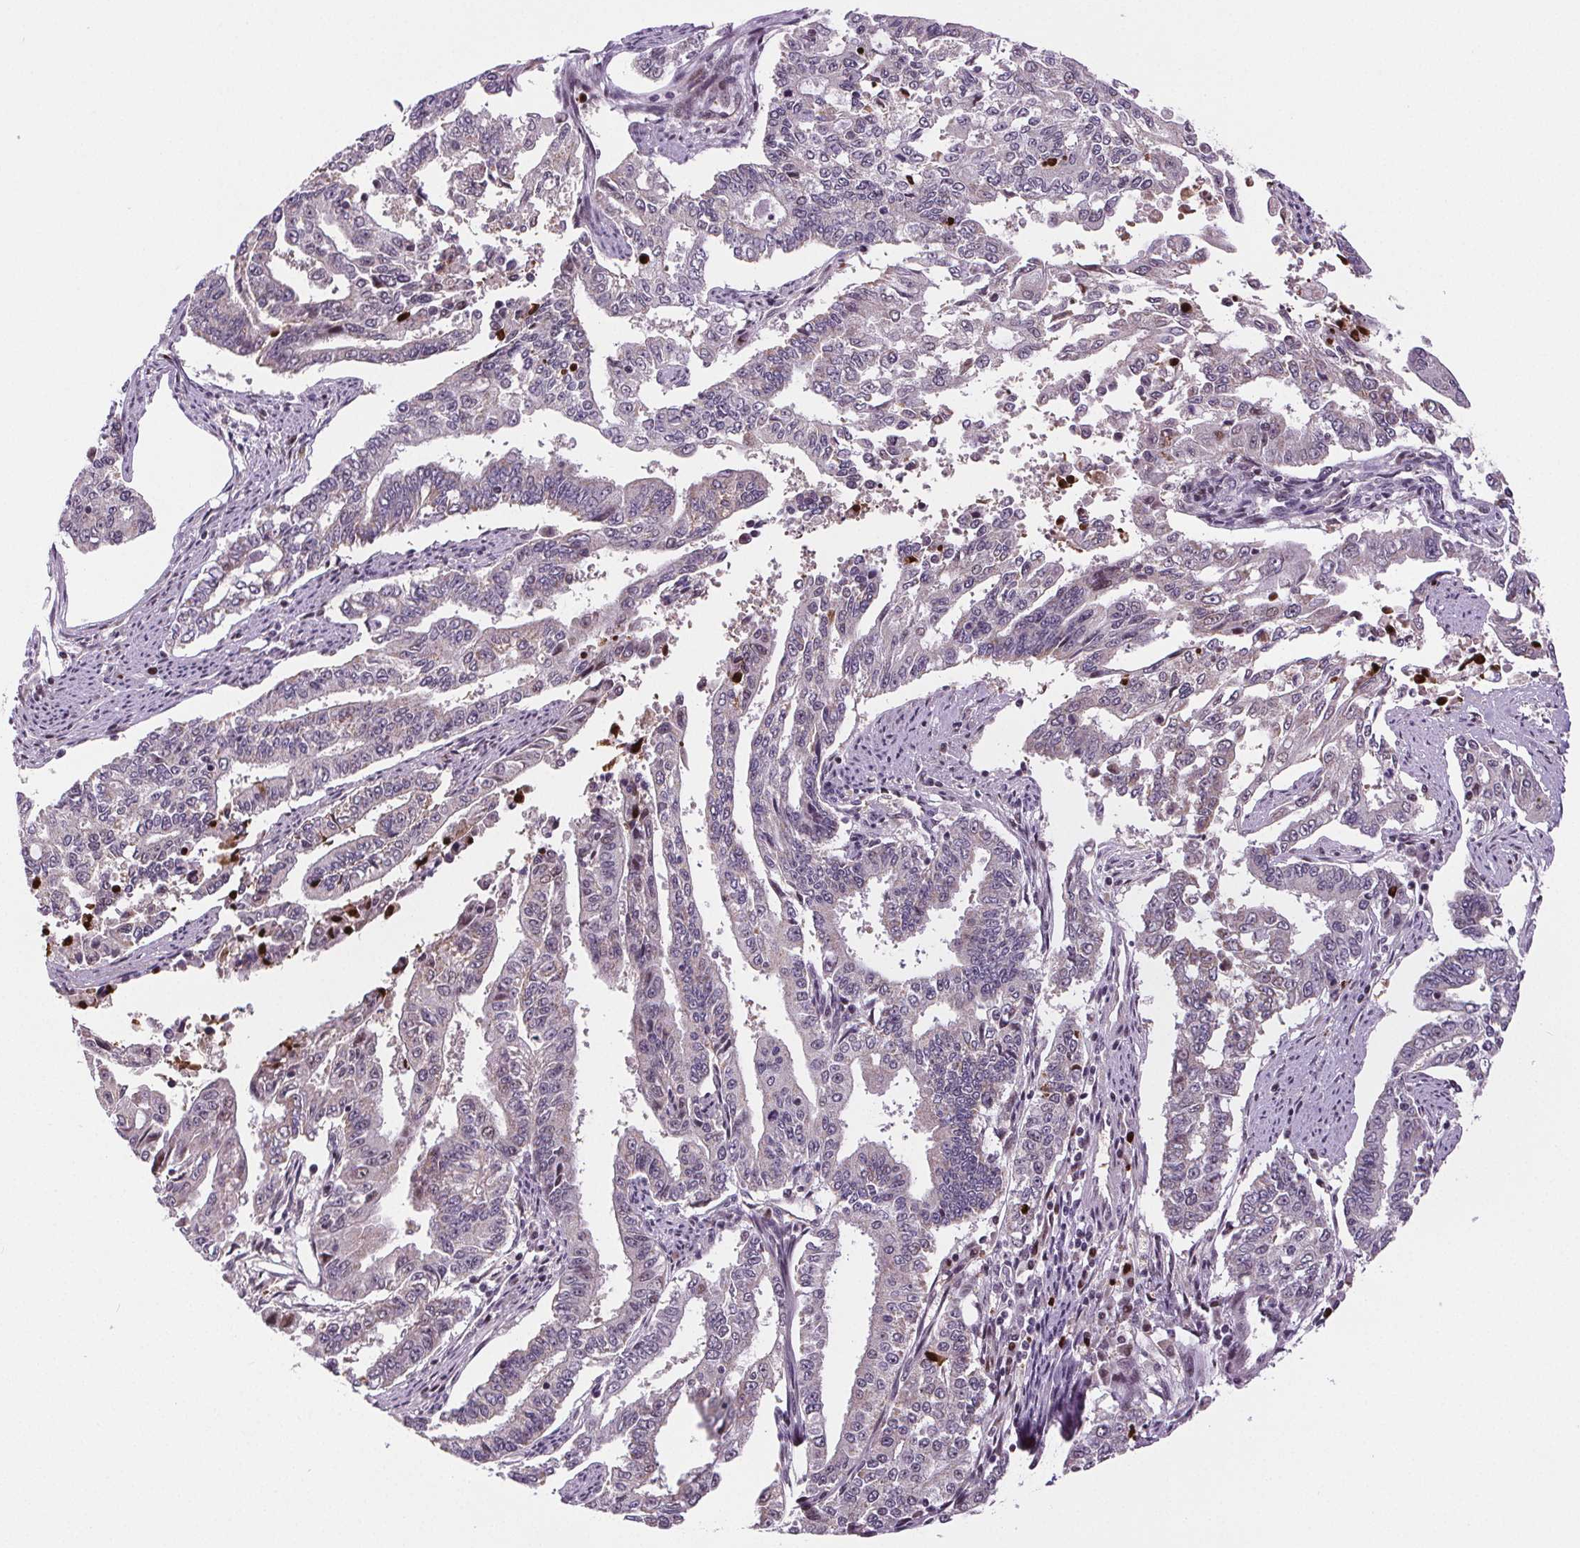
{"staining": {"intensity": "negative", "quantity": "none", "location": "none"}, "tissue": "endometrial cancer", "cell_type": "Tumor cells", "image_type": "cancer", "snomed": [{"axis": "morphology", "description": "Adenocarcinoma, NOS"}, {"axis": "topography", "description": "Uterus"}], "caption": "Tumor cells are negative for brown protein staining in endometrial adenocarcinoma. (DAB immunohistochemistry (IHC) with hematoxylin counter stain).", "gene": "SUCLA2", "patient": {"sex": "female", "age": 59}}